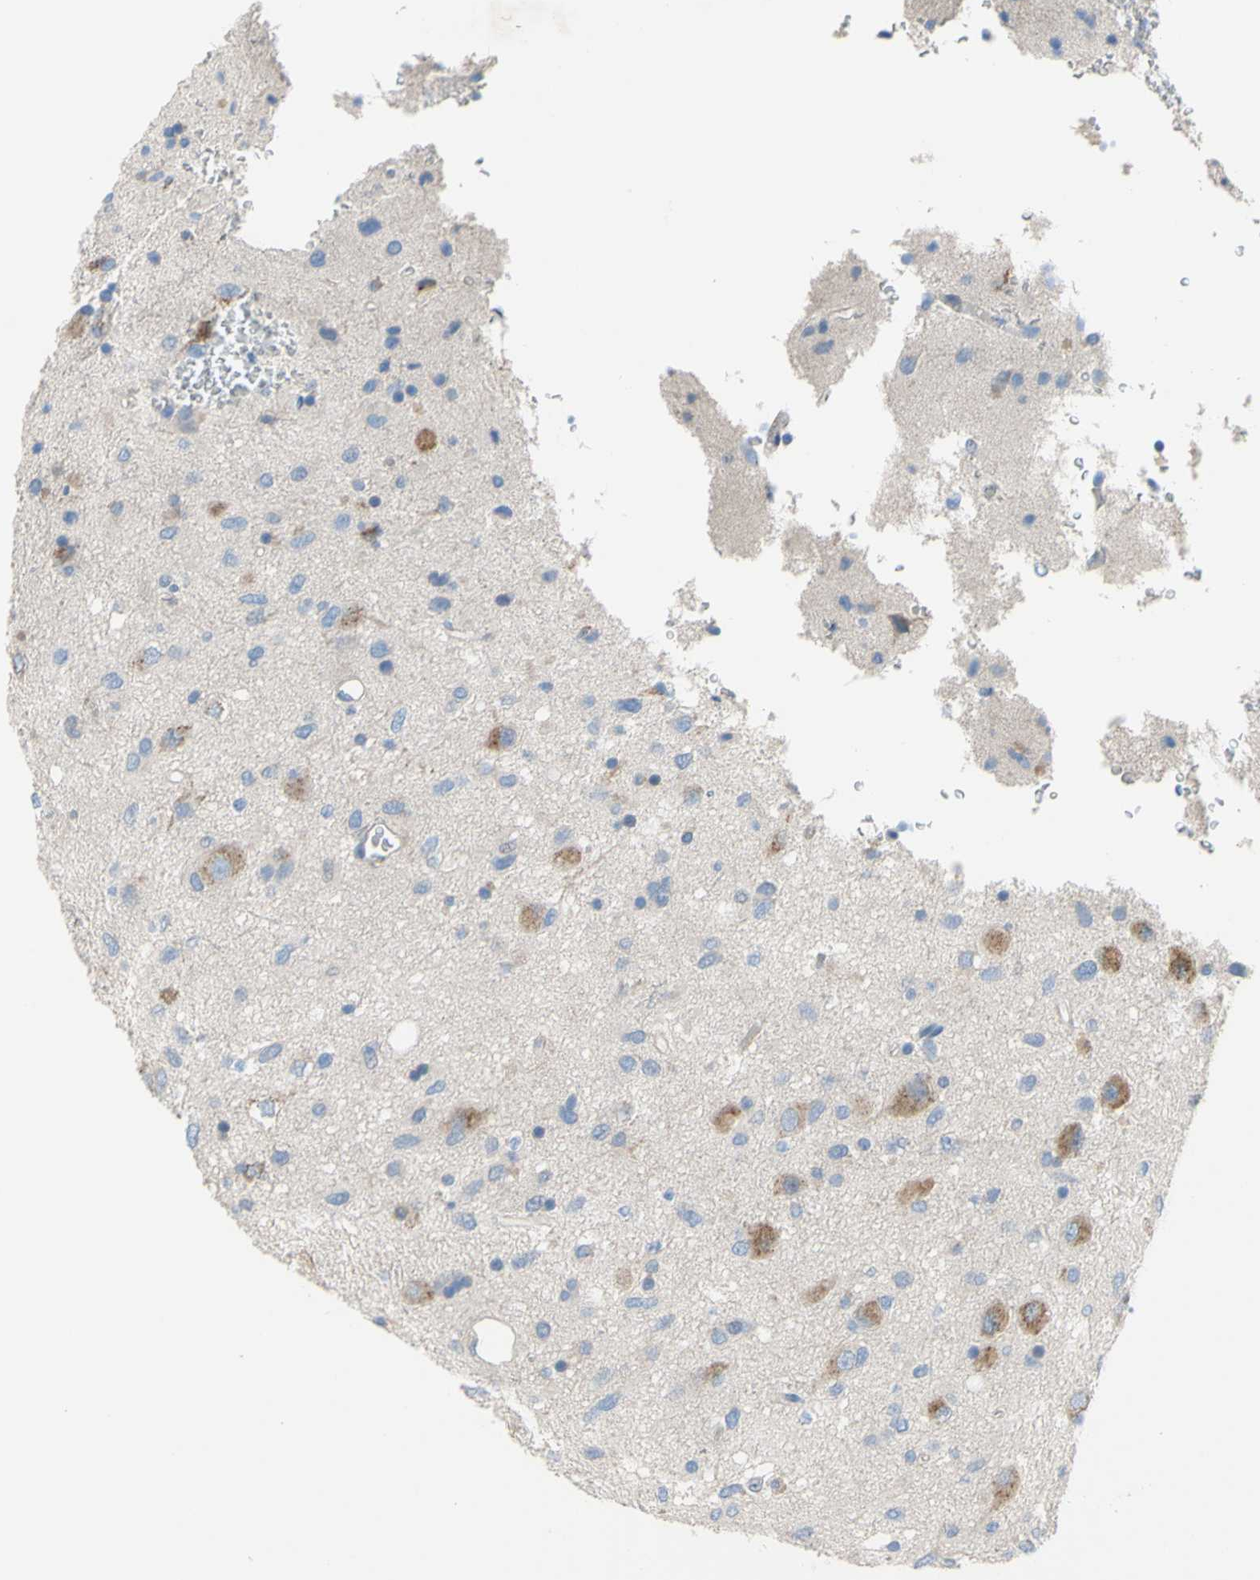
{"staining": {"intensity": "weak", "quantity": "<25%", "location": "cytoplasmic/membranous"}, "tissue": "glioma", "cell_type": "Tumor cells", "image_type": "cancer", "snomed": [{"axis": "morphology", "description": "Glioma, malignant, Low grade"}, {"axis": "topography", "description": "Brain"}], "caption": "The immunohistochemistry (IHC) photomicrograph has no significant staining in tumor cells of glioma tissue.", "gene": "TMEM59L", "patient": {"sex": "male", "age": 77}}